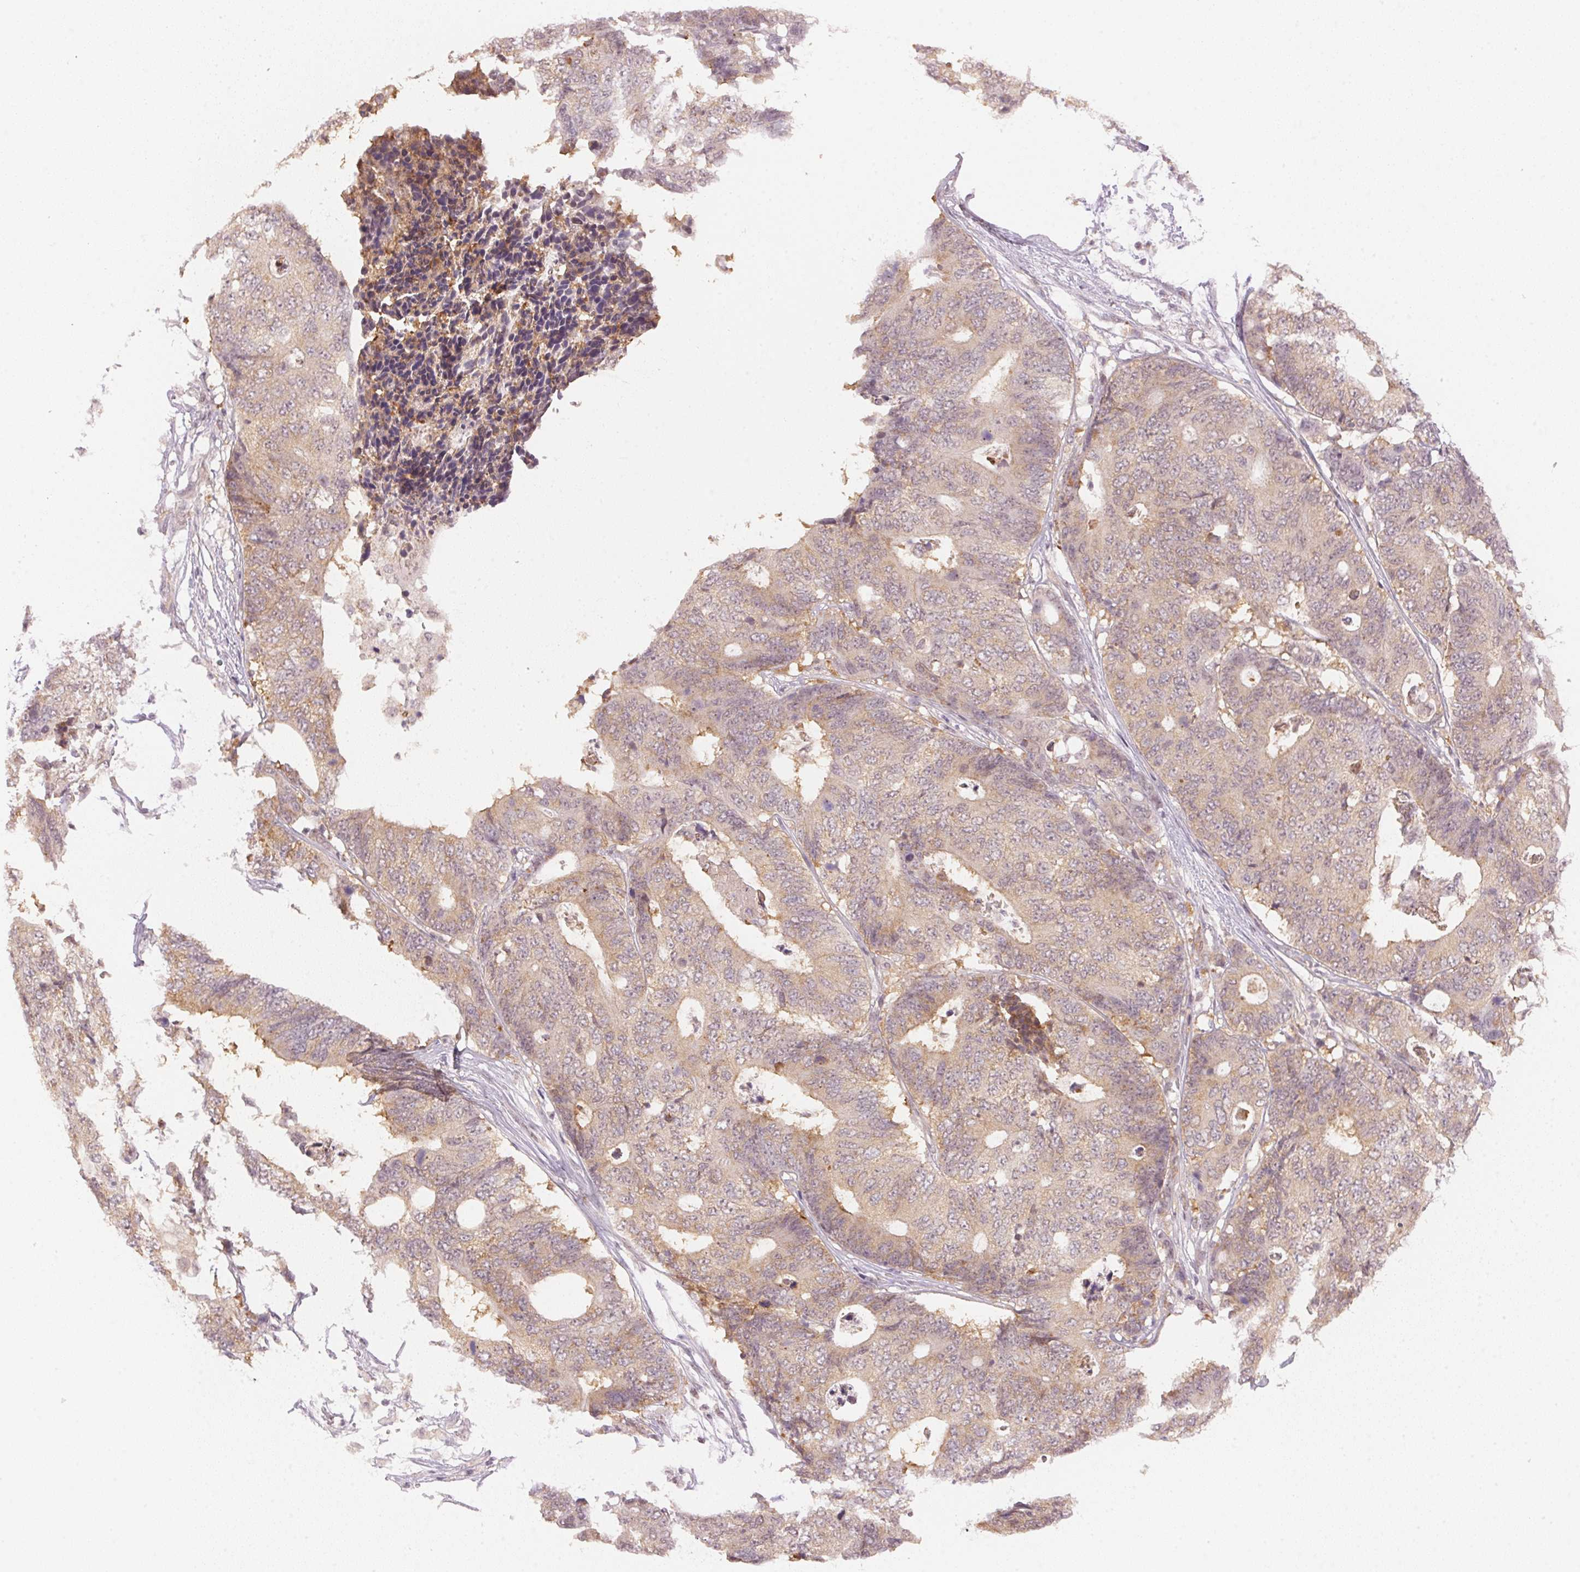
{"staining": {"intensity": "weak", "quantity": "<25%", "location": "cytoplasmic/membranous"}, "tissue": "colorectal cancer", "cell_type": "Tumor cells", "image_type": "cancer", "snomed": [{"axis": "morphology", "description": "Adenocarcinoma, NOS"}, {"axis": "topography", "description": "Colon"}], "caption": "This photomicrograph is of colorectal cancer (adenocarcinoma) stained with immunohistochemistry to label a protein in brown with the nuclei are counter-stained blue. There is no expression in tumor cells.", "gene": "KPRP", "patient": {"sex": "female", "age": 48}}